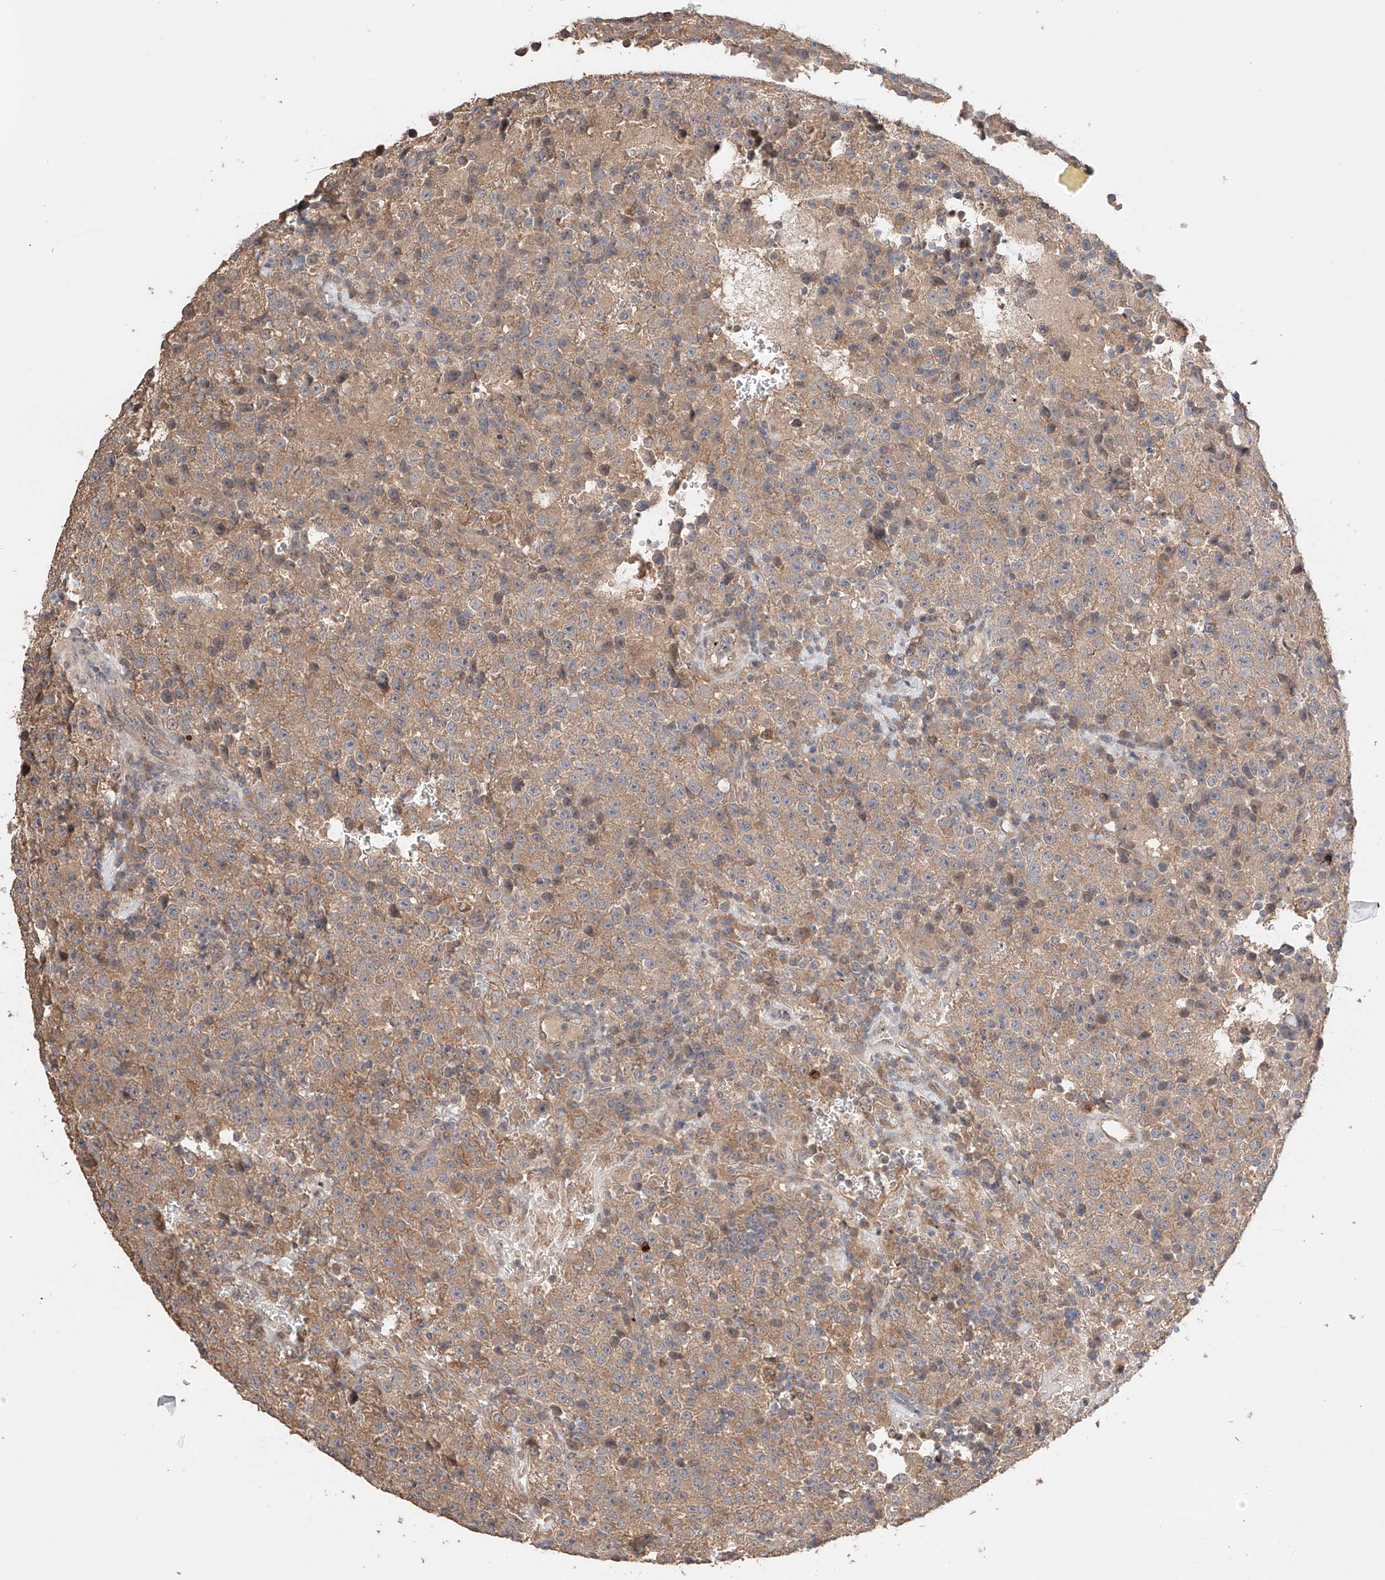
{"staining": {"intensity": "moderate", "quantity": ">75%", "location": "cytoplasmic/membranous"}, "tissue": "testis cancer", "cell_type": "Tumor cells", "image_type": "cancer", "snomed": [{"axis": "morphology", "description": "Seminoma, NOS"}, {"axis": "topography", "description": "Testis"}], "caption": "This is a histology image of immunohistochemistry staining of testis cancer, which shows moderate positivity in the cytoplasmic/membranous of tumor cells.", "gene": "ZFHX2", "patient": {"sex": "male", "age": 22}}